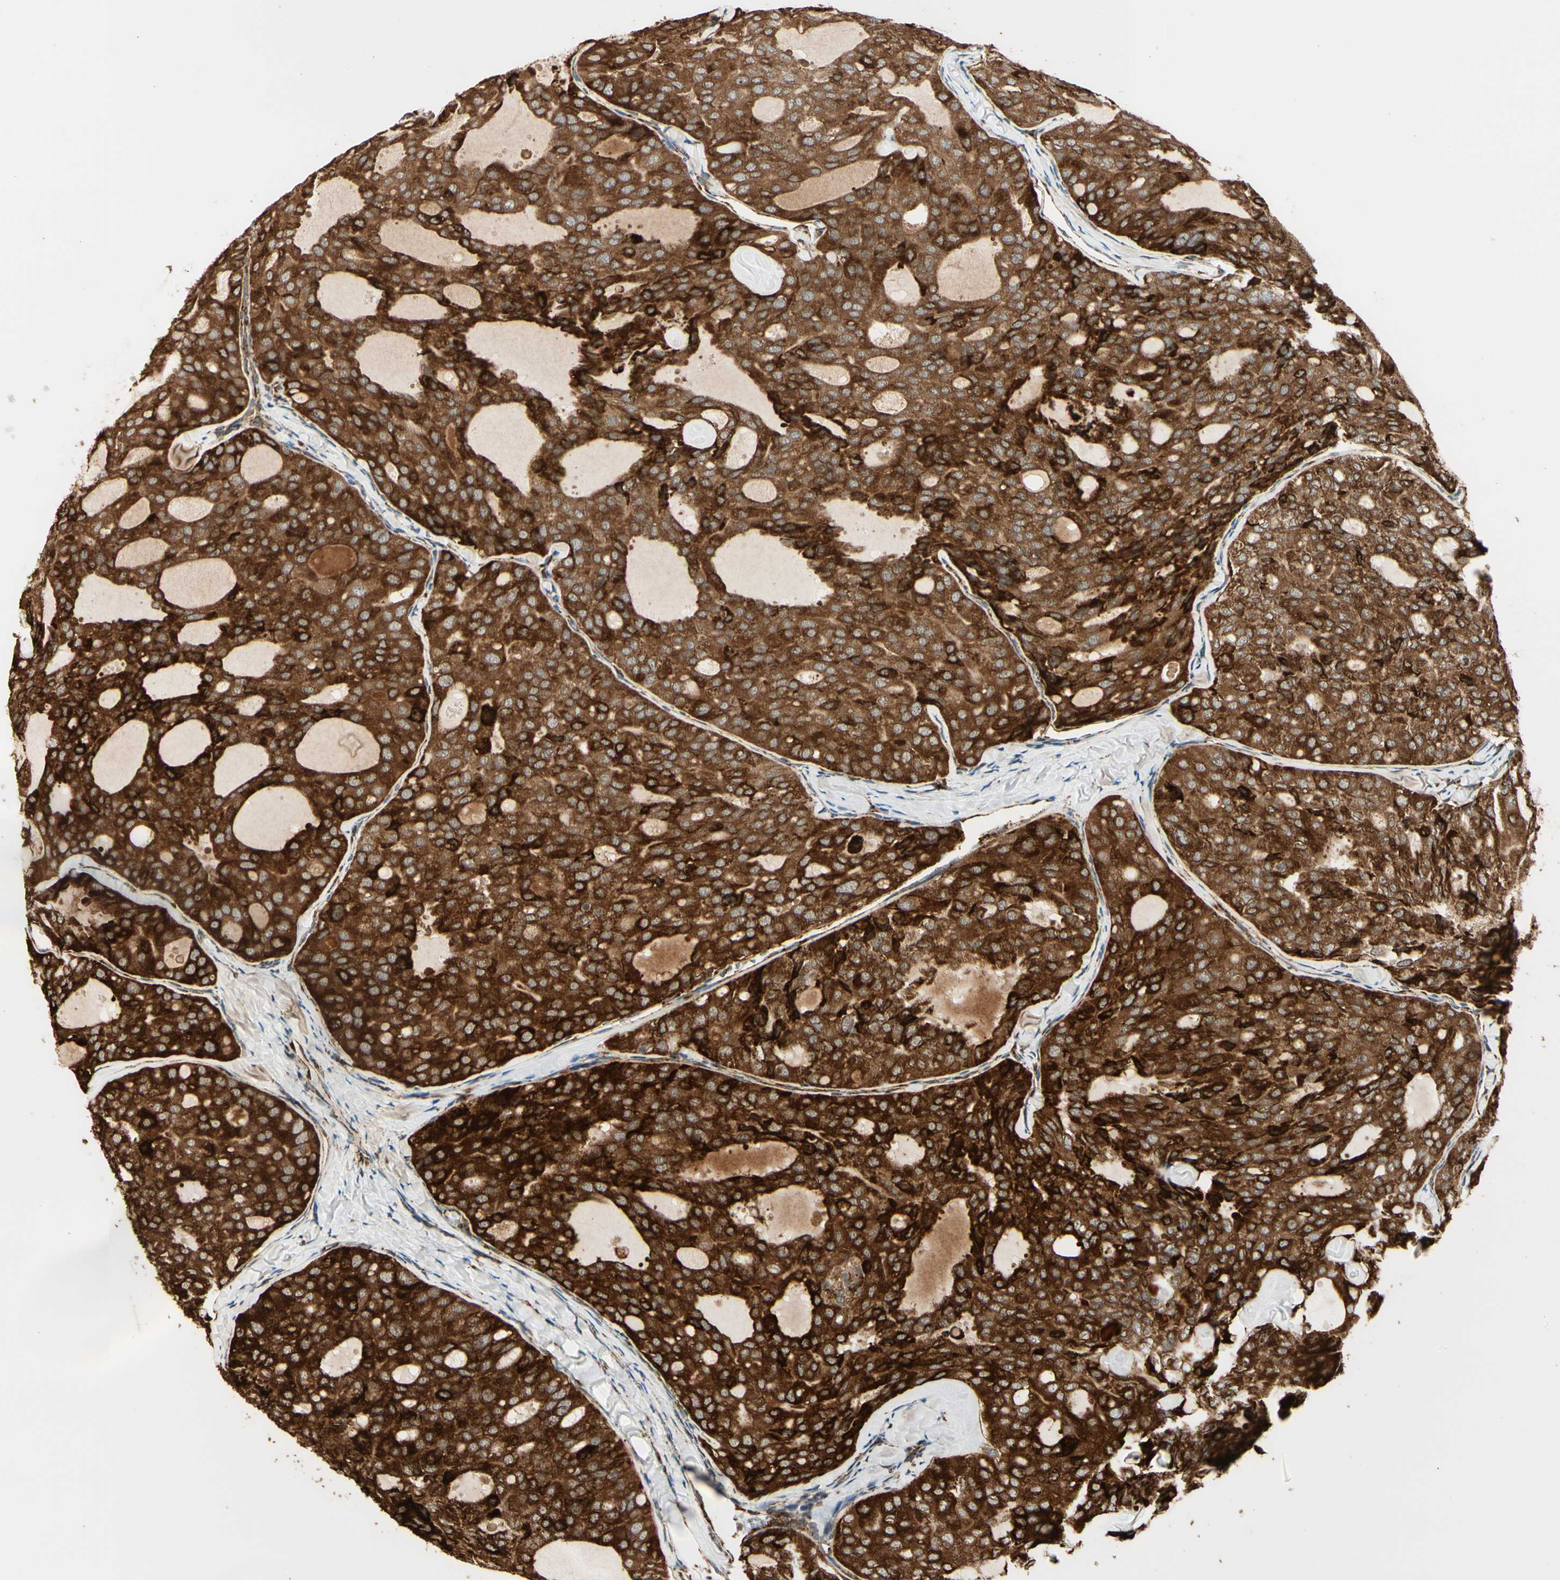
{"staining": {"intensity": "strong", "quantity": ">75%", "location": "cytoplasmic/membranous"}, "tissue": "thyroid cancer", "cell_type": "Tumor cells", "image_type": "cancer", "snomed": [{"axis": "morphology", "description": "Follicular adenoma carcinoma, NOS"}, {"axis": "topography", "description": "Thyroid gland"}], "caption": "The immunohistochemical stain labels strong cytoplasmic/membranous positivity in tumor cells of thyroid follicular adenoma carcinoma tissue. Using DAB (3,3'-diaminobenzidine) (brown) and hematoxylin (blue) stains, captured at high magnification using brightfield microscopy.", "gene": "HSP90B1", "patient": {"sex": "male", "age": 75}}